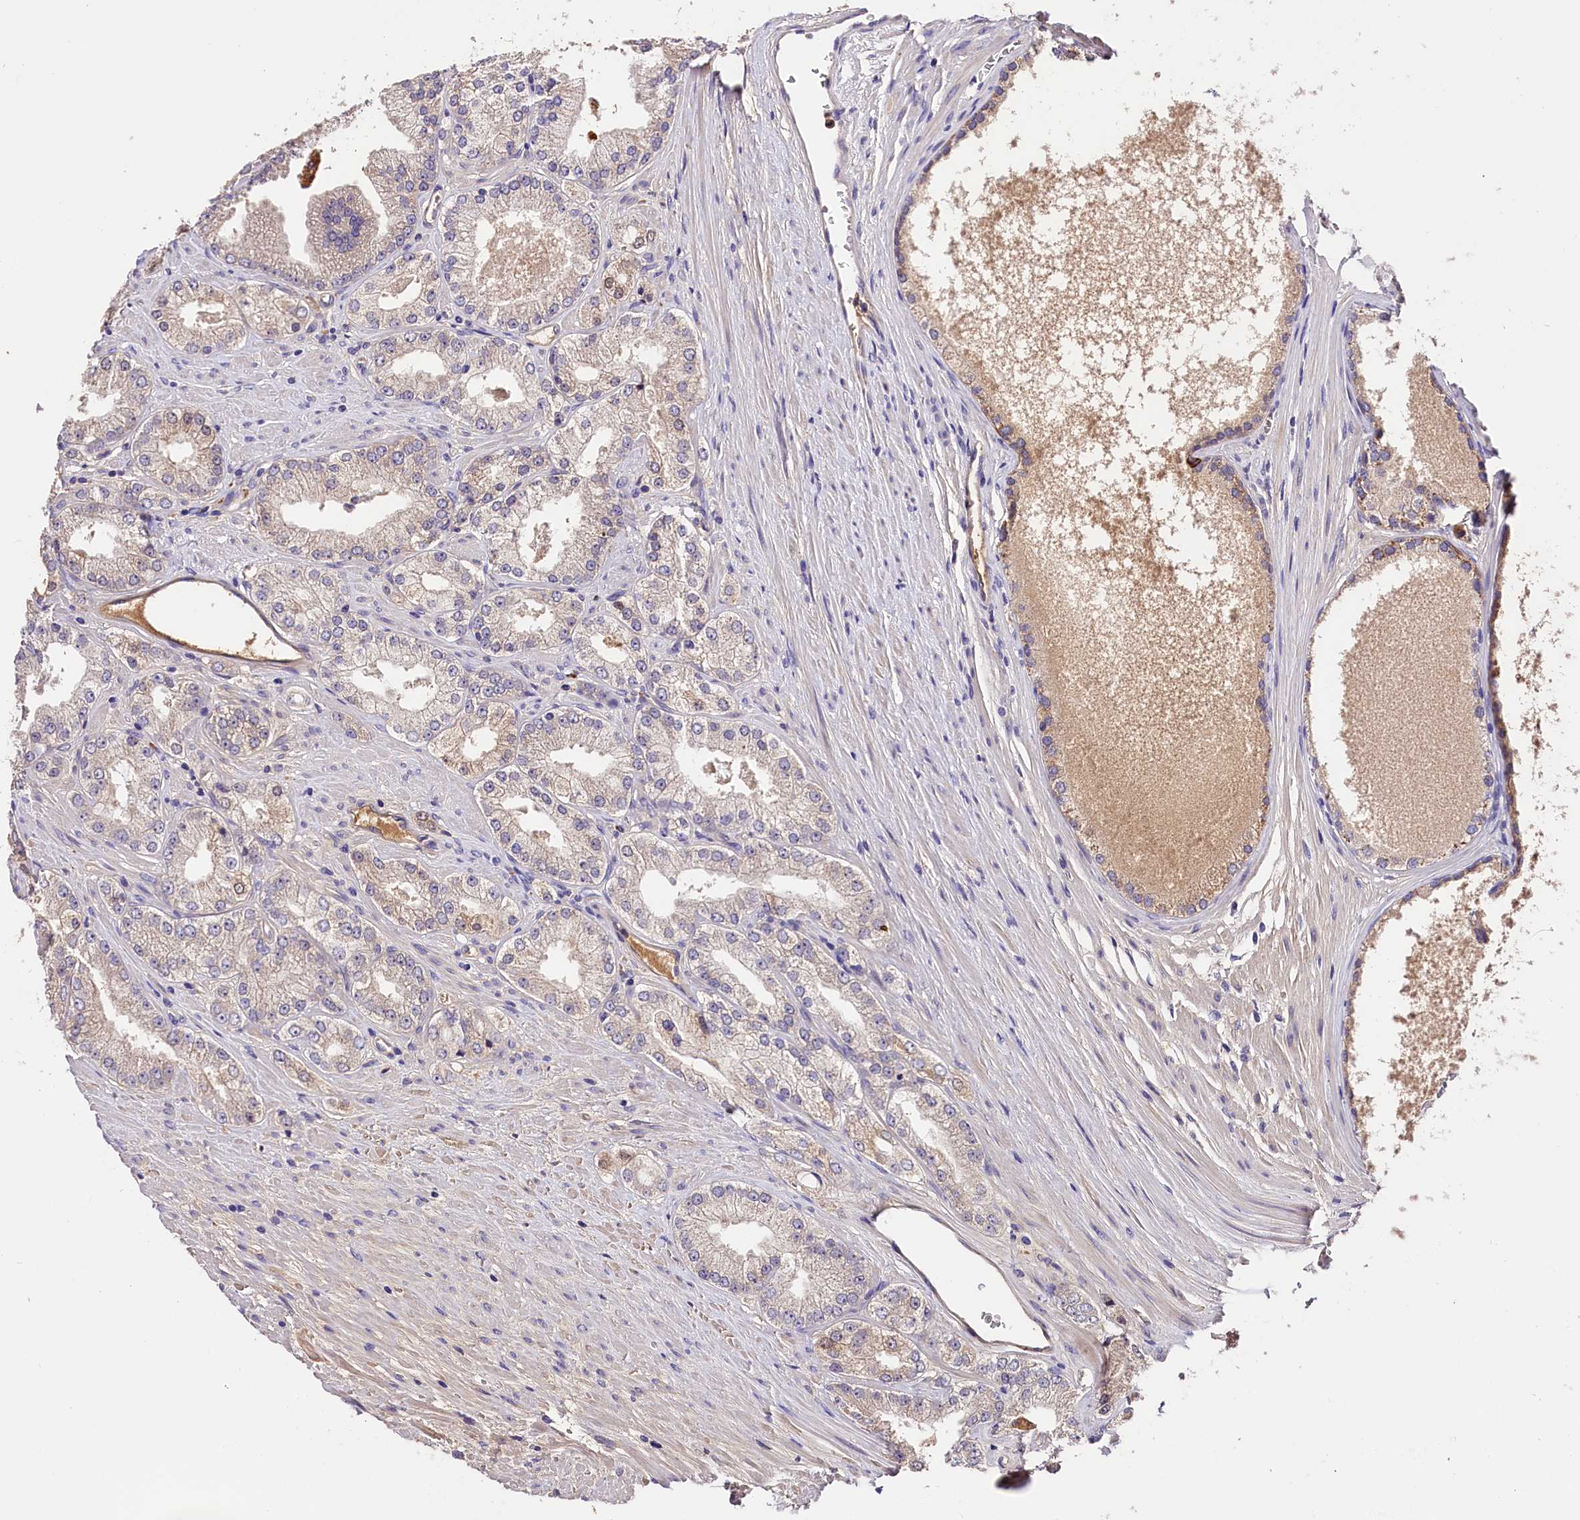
{"staining": {"intensity": "negative", "quantity": "none", "location": "none"}, "tissue": "prostate cancer", "cell_type": "Tumor cells", "image_type": "cancer", "snomed": [{"axis": "morphology", "description": "Adenocarcinoma, Low grade"}, {"axis": "topography", "description": "Prostate"}], "caption": "Tumor cells show no significant protein staining in prostate adenocarcinoma (low-grade).", "gene": "ARMC6", "patient": {"sex": "male", "age": 69}}